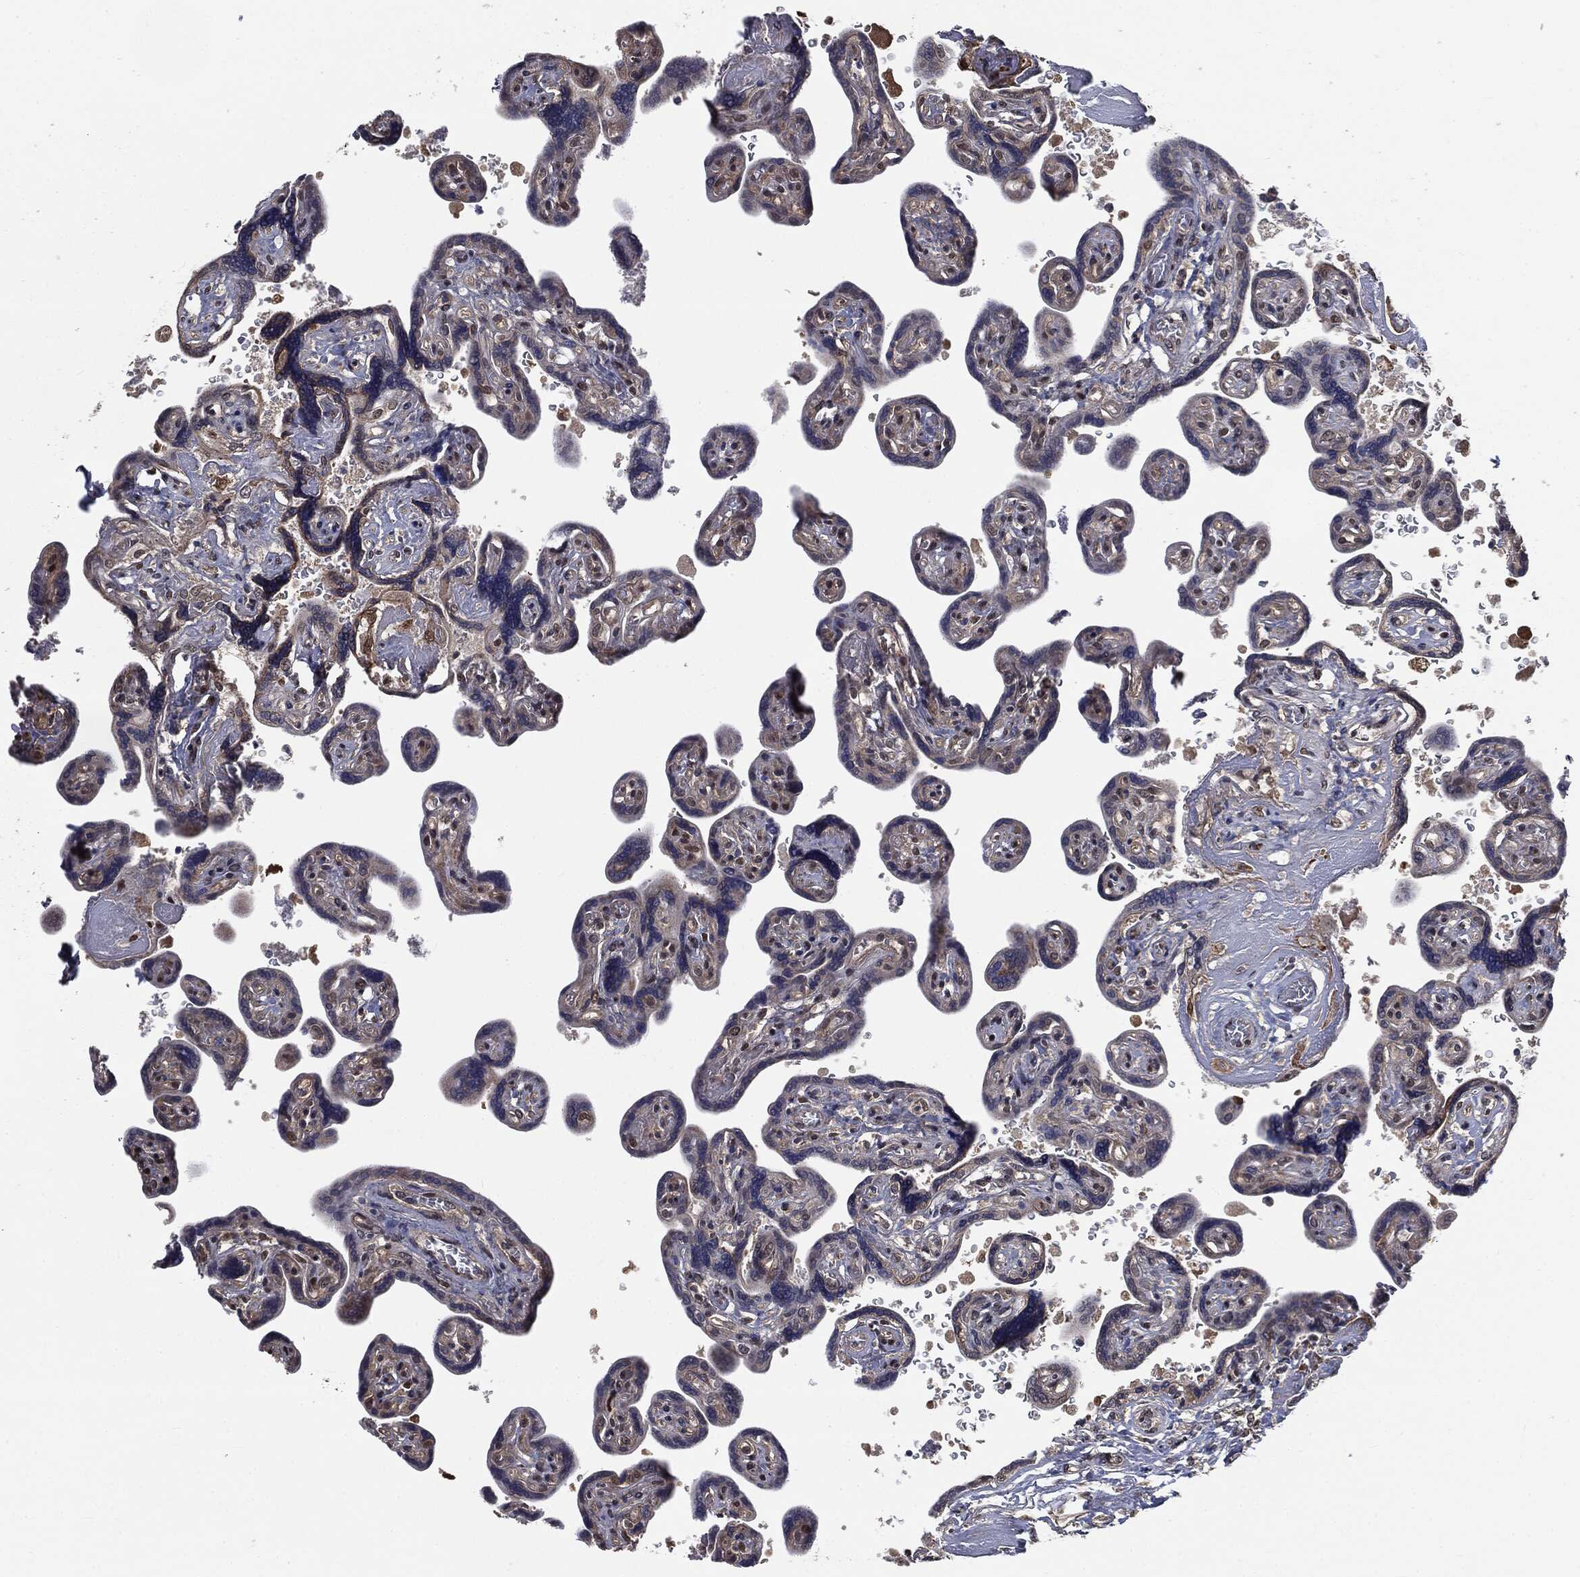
{"staining": {"intensity": "strong", "quantity": "25%-75%", "location": "cytoplasmic/membranous,nuclear"}, "tissue": "placenta", "cell_type": "Decidual cells", "image_type": "normal", "snomed": [{"axis": "morphology", "description": "Normal tissue, NOS"}, {"axis": "topography", "description": "Placenta"}], "caption": "Placenta stained with DAB IHC demonstrates high levels of strong cytoplasmic/membranous,nuclear expression in approximately 25%-75% of decidual cells.", "gene": "SHLD2", "patient": {"sex": "female", "age": 32}}